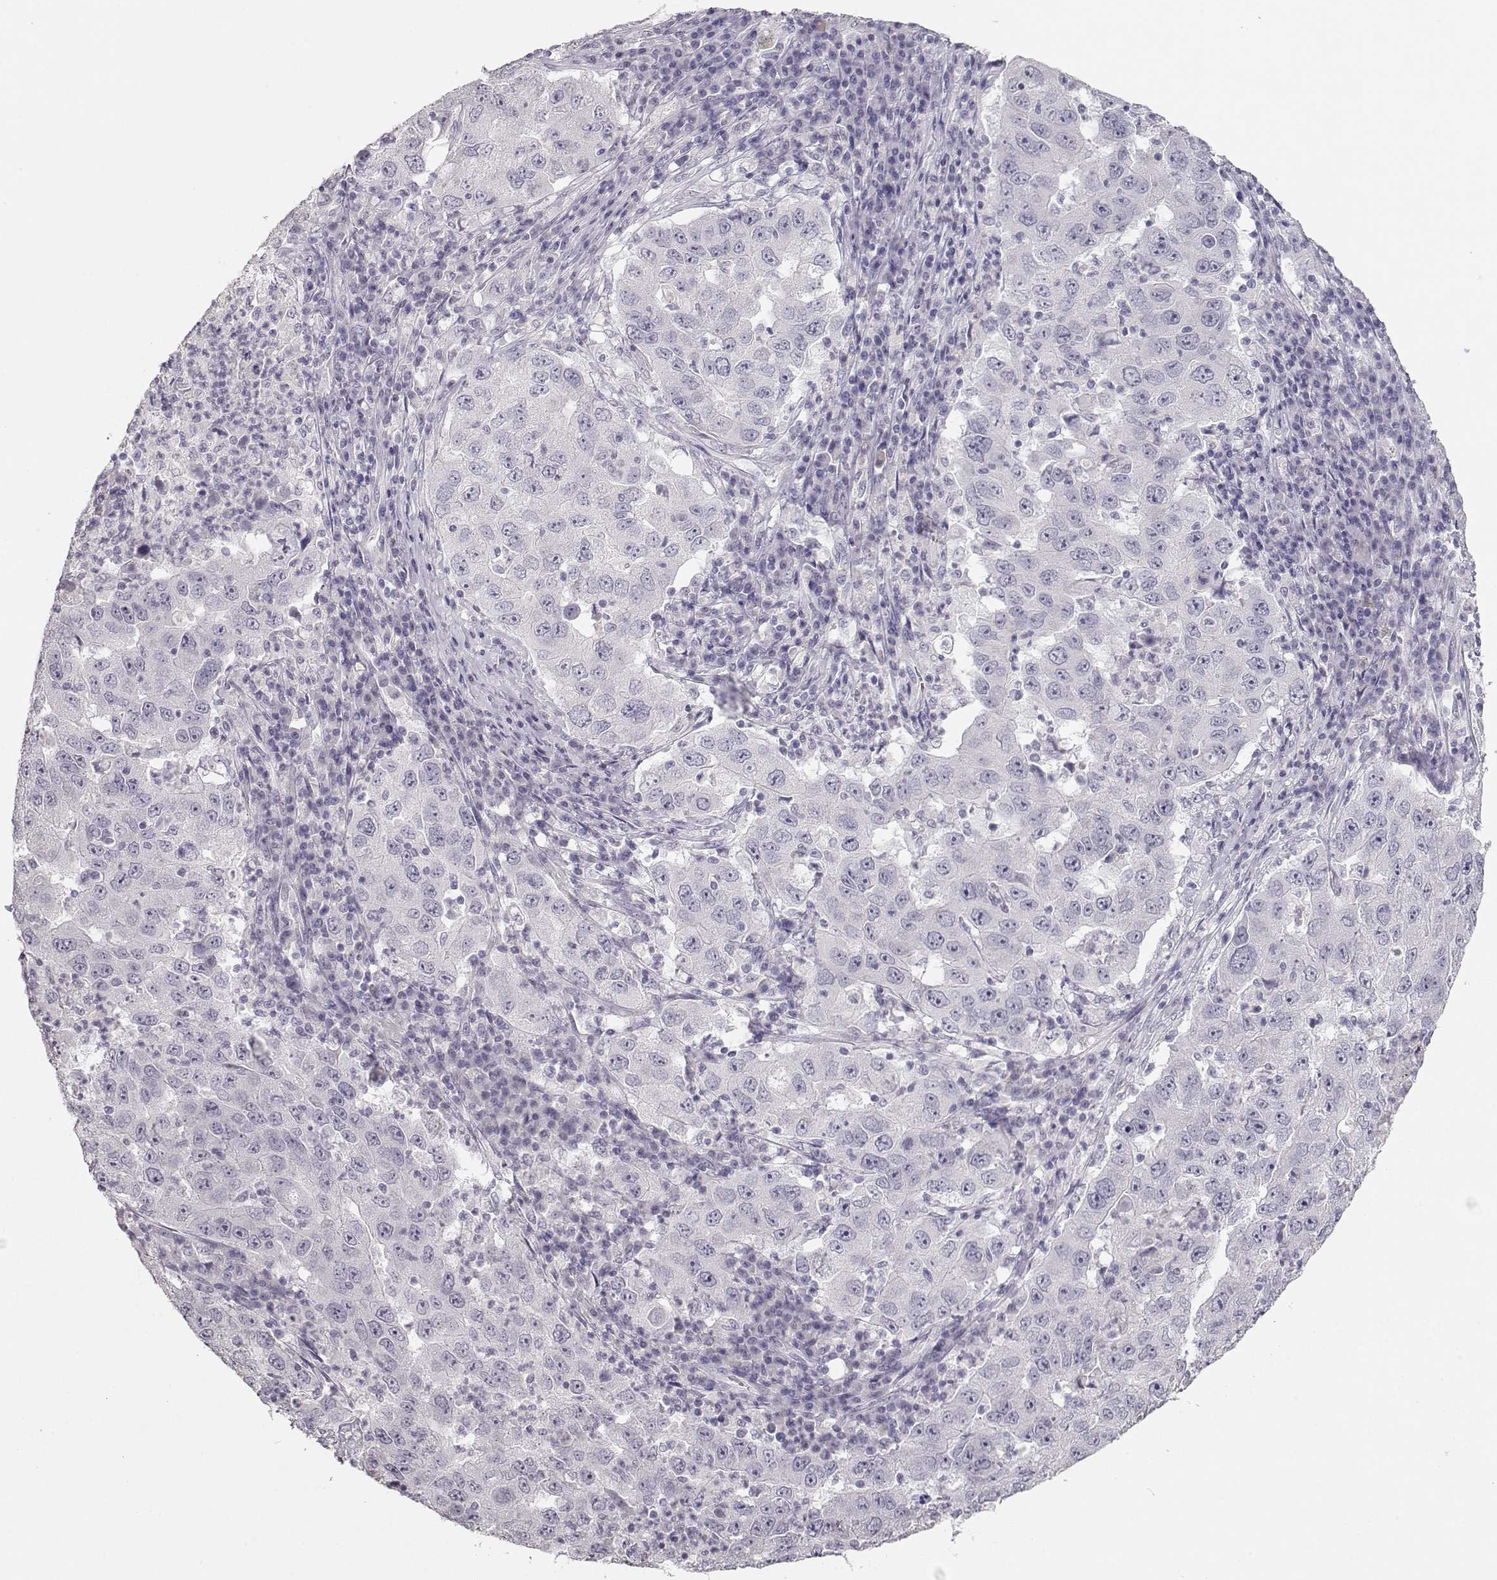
{"staining": {"intensity": "negative", "quantity": "none", "location": "none"}, "tissue": "lung cancer", "cell_type": "Tumor cells", "image_type": "cancer", "snomed": [{"axis": "morphology", "description": "Adenocarcinoma, NOS"}, {"axis": "topography", "description": "Lung"}], "caption": "Human lung cancer (adenocarcinoma) stained for a protein using immunohistochemistry (IHC) shows no expression in tumor cells.", "gene": "TKTL1", "patient": {"sex": "male", "age": 73}}